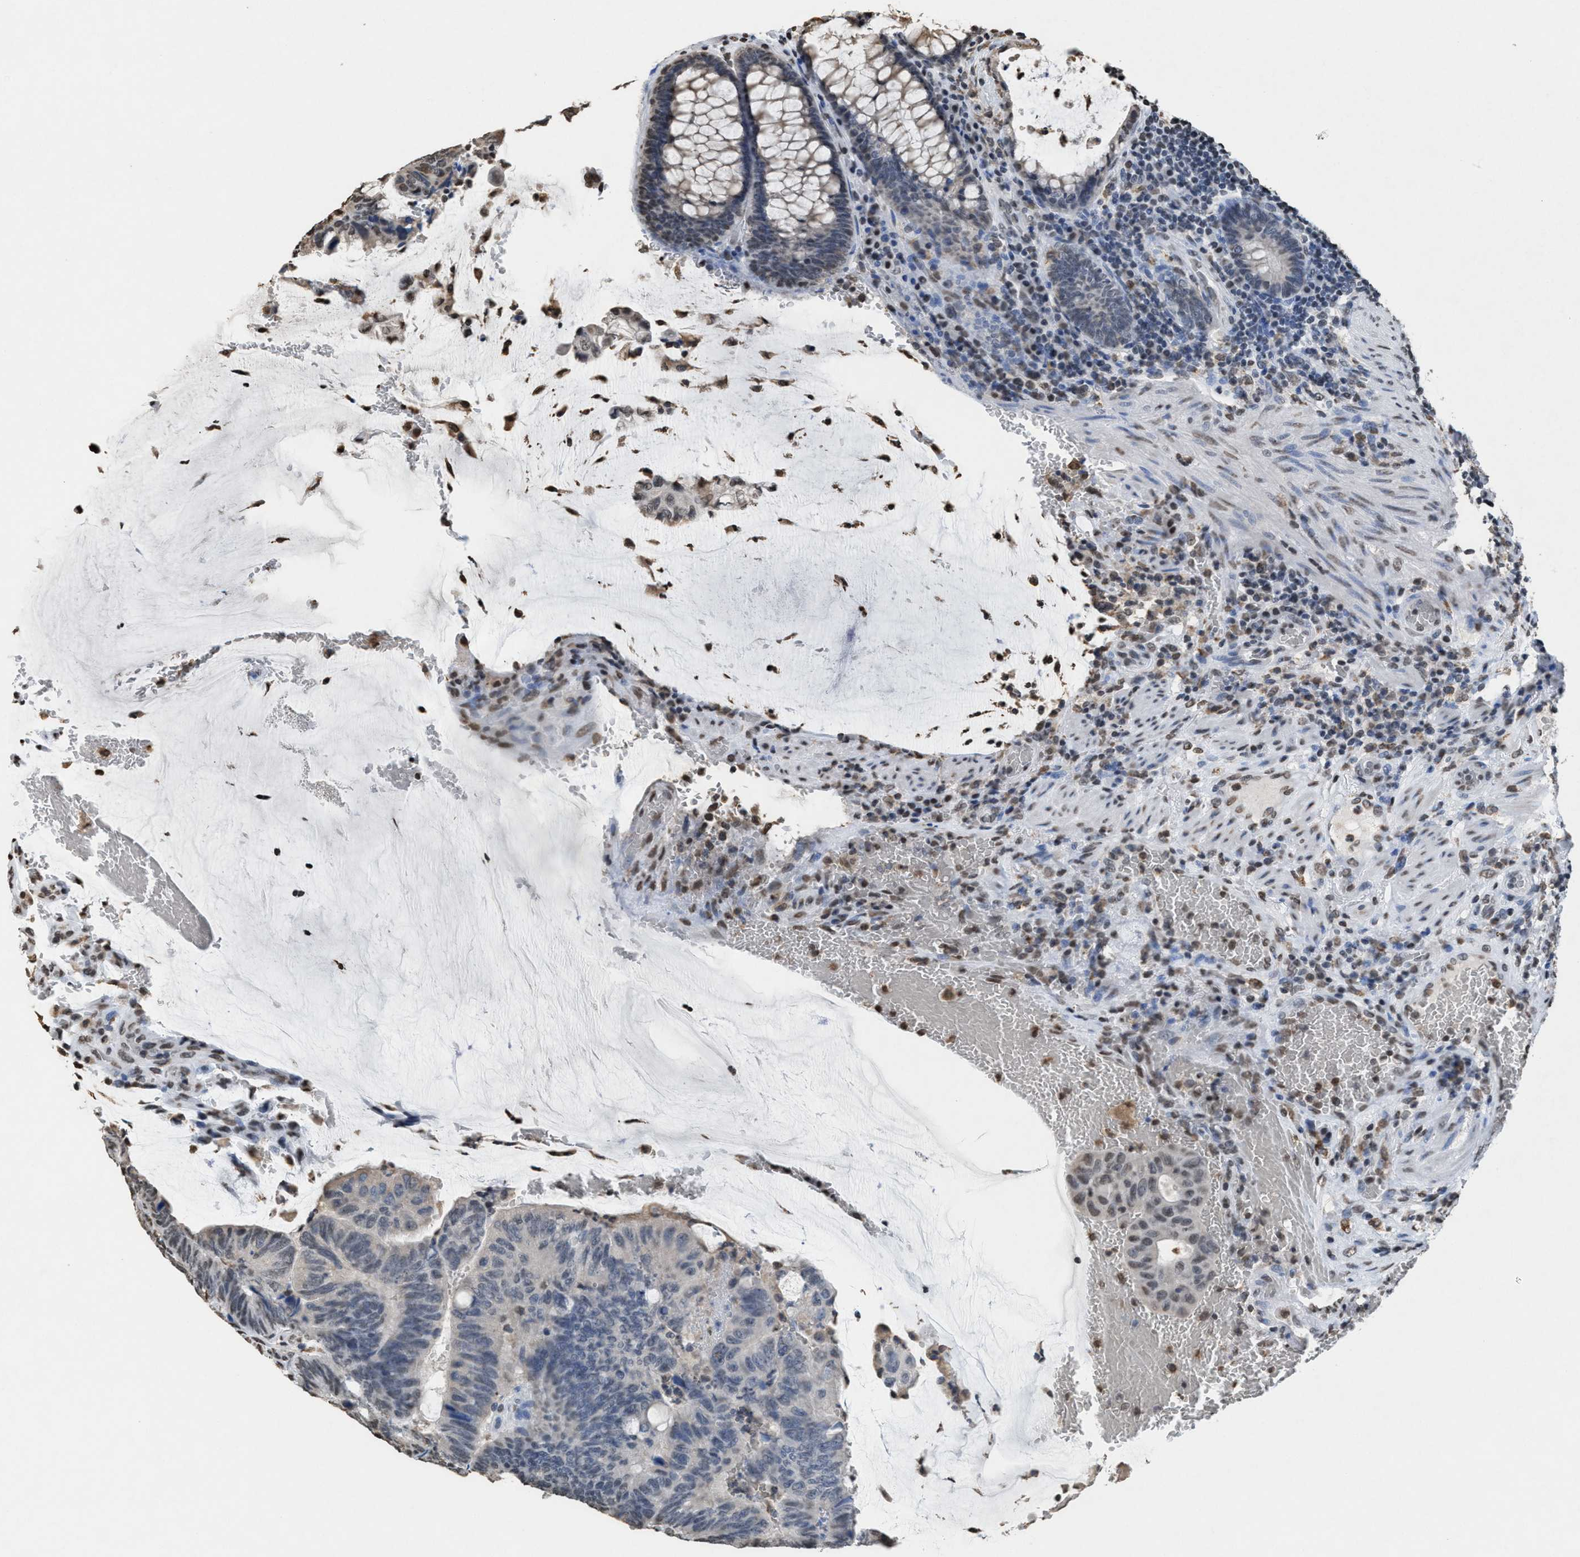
{"staining": {"intensity": "negative", "quantity": "none", "location": "none"}, "tissue": "colorectal cancer", "cell_type": "Tumor cells", "image_type": "cancer", "snomed": [{"axis": "morphology", "description": "Normal tissue, NOS"}, {"axis": "morphology", "description": "Adenocarcinoma, NOS"}, {"axis": "topography", "description": "Rectum"}, {"axis": "topography", "description": "Peripheral nerve tissue"}], "caption": "IHC image of colorectal cancer stained for a protein (brown), which exhibits no positivity in tumor cells.", "gene": "NUP88", "patient": {"sex": "male", "age": 92}}